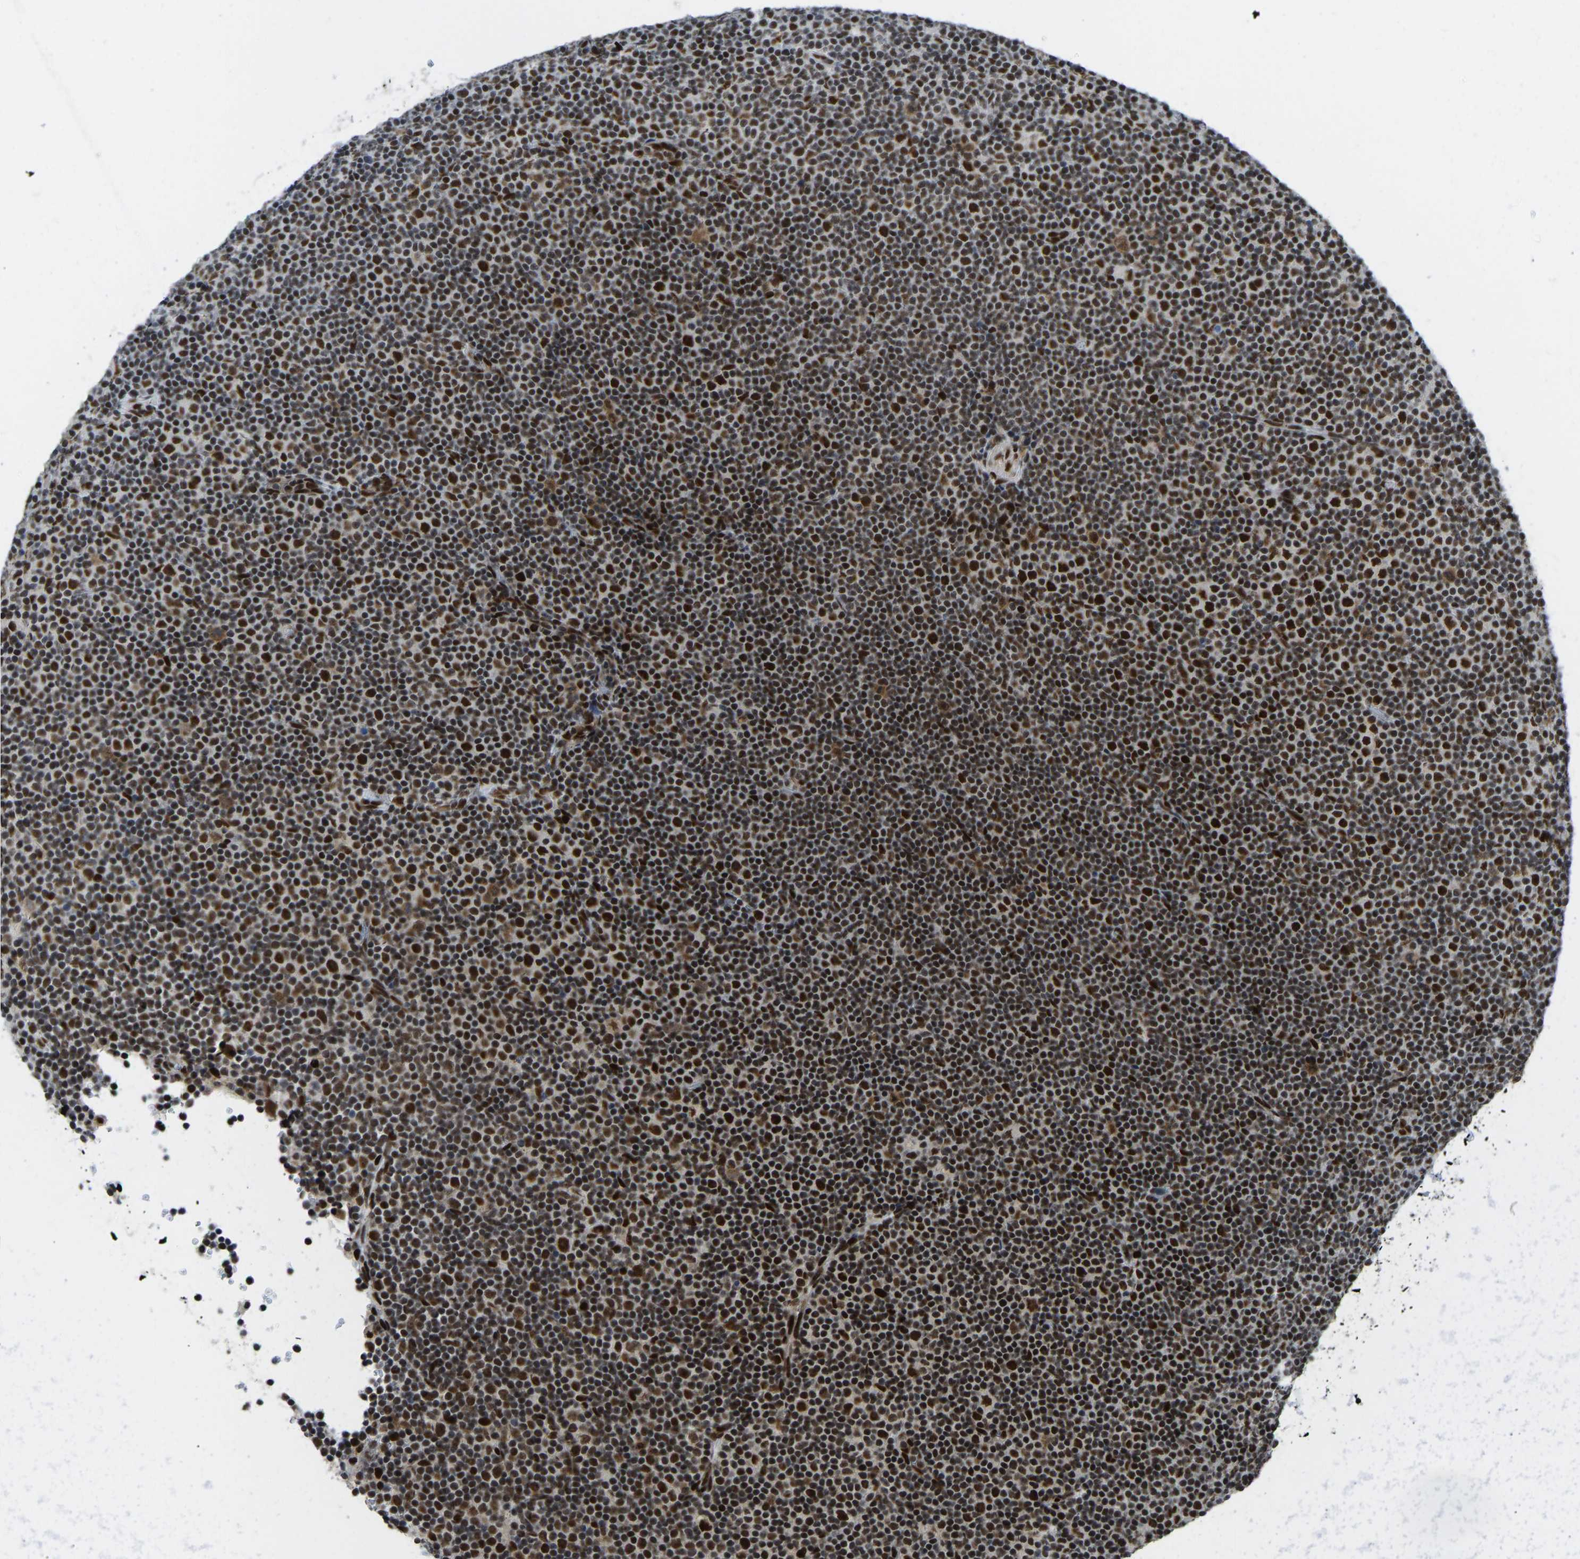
{"staining": {"intensity": "strong", "quantity": ">75%", "location": "cytoplasmic/membranous,nuclear"}, "tissue": "lymphoma", "cell_type": "Tumor cells", "image_type": "cancer", "snomed": [{"axis": "morphology", "description": "Malignant lymphoma, non-Hodgkin's type, Low grade"}, {"axis": "topography", "description": "Lymph node"}], "caption": "Low-grade malignant lymphoma, non-Hodgkin's type was stained to show a protein in brown. There is high levels of strong cytoplasmic/membranous and nuclear staining in approximately >75% of tumor cells. The staining is performed using DAB brown chromogen to label protein expression. The nuclei are counter-stained blue using hematoxylin.", "gene": "FOXK1", "patient": {"sex": "female", "age": 67}}